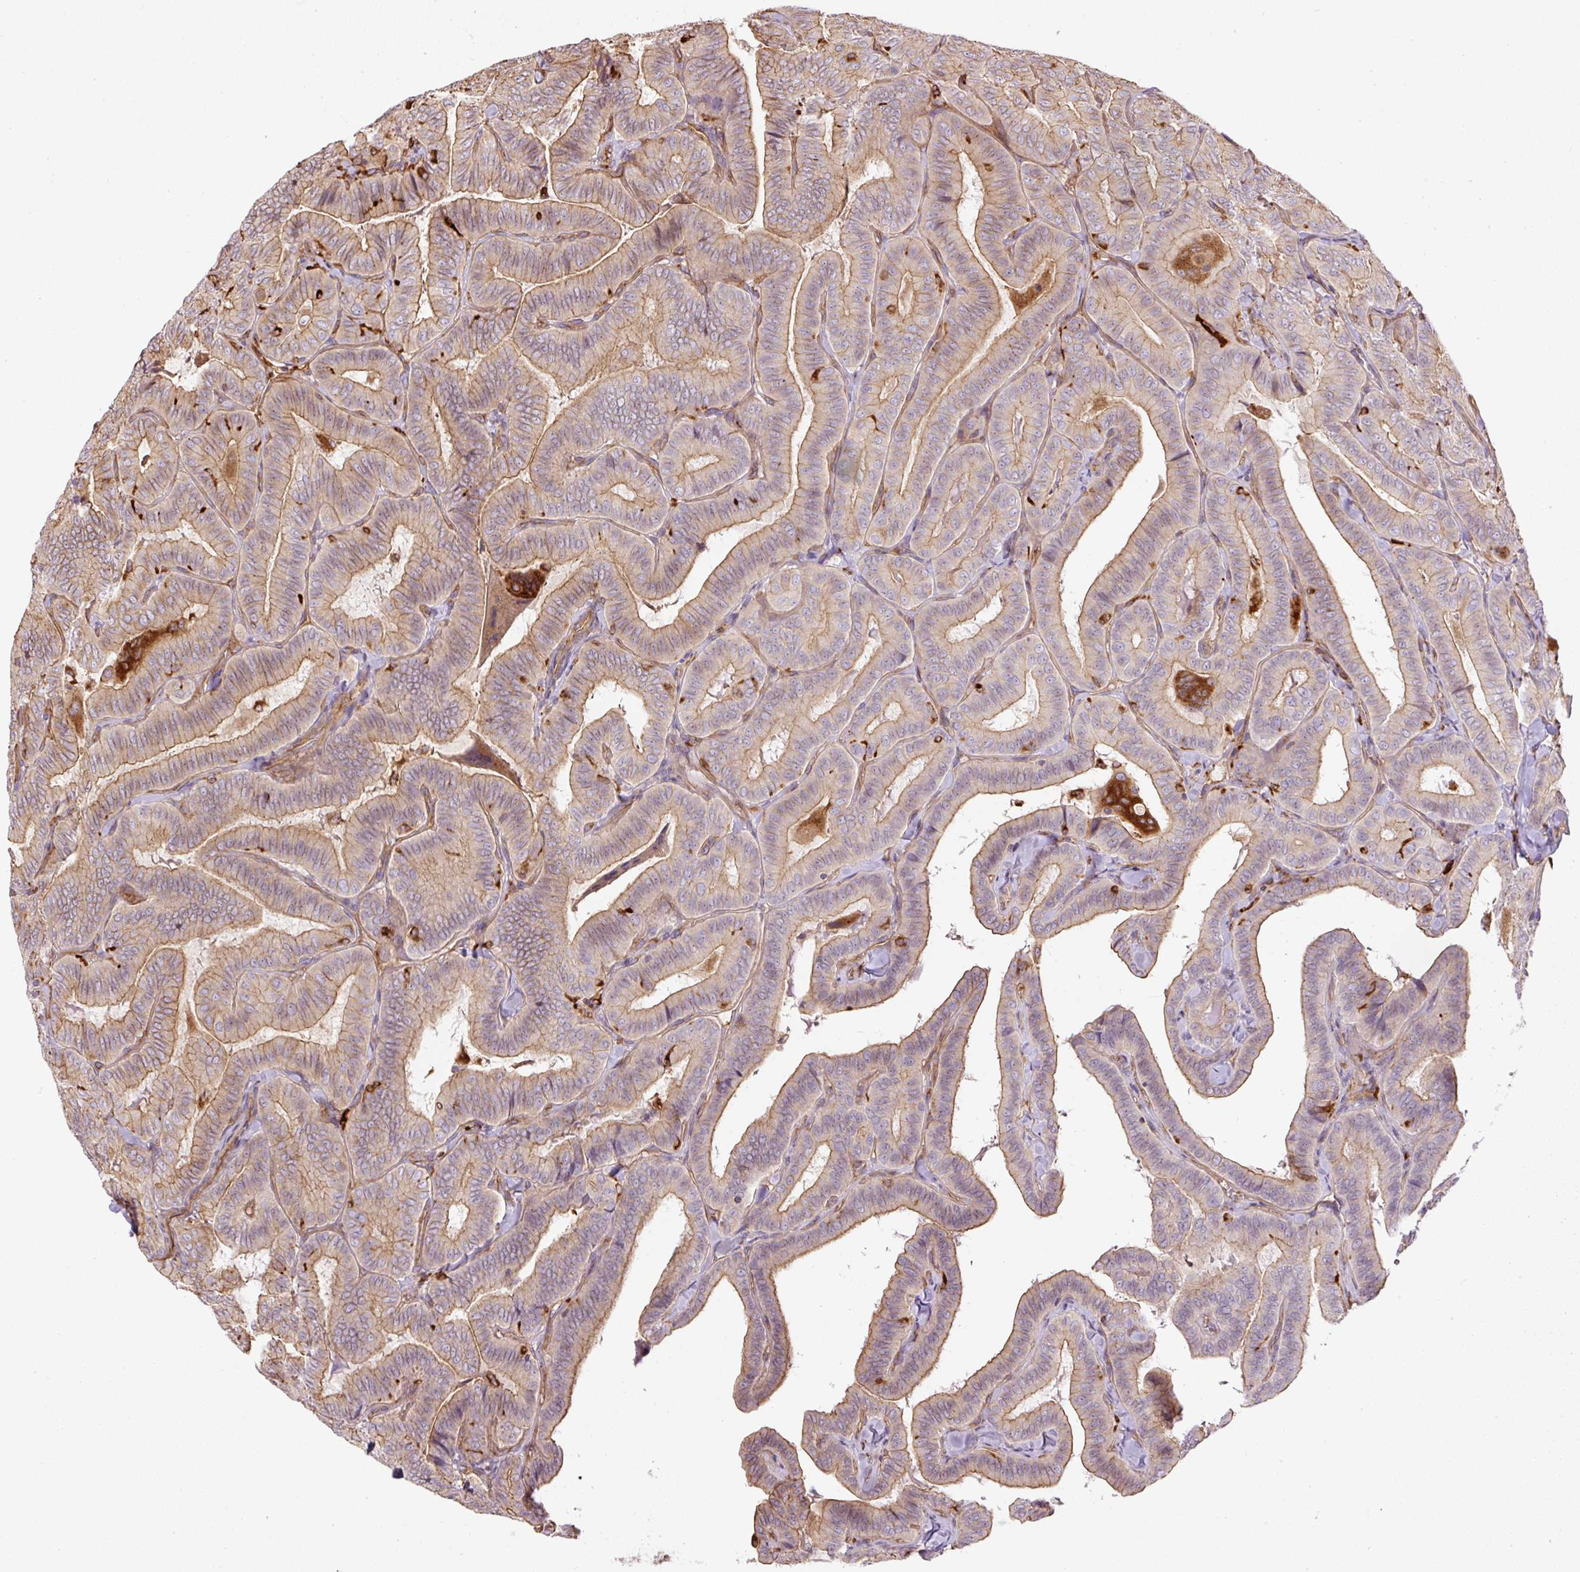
{"staining": {"intensity": "moderate", "quantity": ">75%", "location": "cytoplasmic/membranous"}, "tissue": "thyroid cancer", "cell_type": "Tumor cells", "image_type": "cancer", "snomed": [{"axis": "morphology", "description": "Papillary adenocarcinoma, NOS"}, {"axis": "topography", "description": "Thyroid gland"}], "caption": "DAB (3,3'-diaminobenzidine) immunohistochemical staining of human papillary adenocarcinoma (thyroid) shows moderate cytoplasmic/membranous protein expression in about >75% of tumor cells. Using DAB (3,3'-diaminobenzidine) (brown) and hematoxylin (blue) stains, captured at high magnification using brightfield microscopy.", "gene": "B3GALT5", "patient": {"sex": "male", "age": 61}}